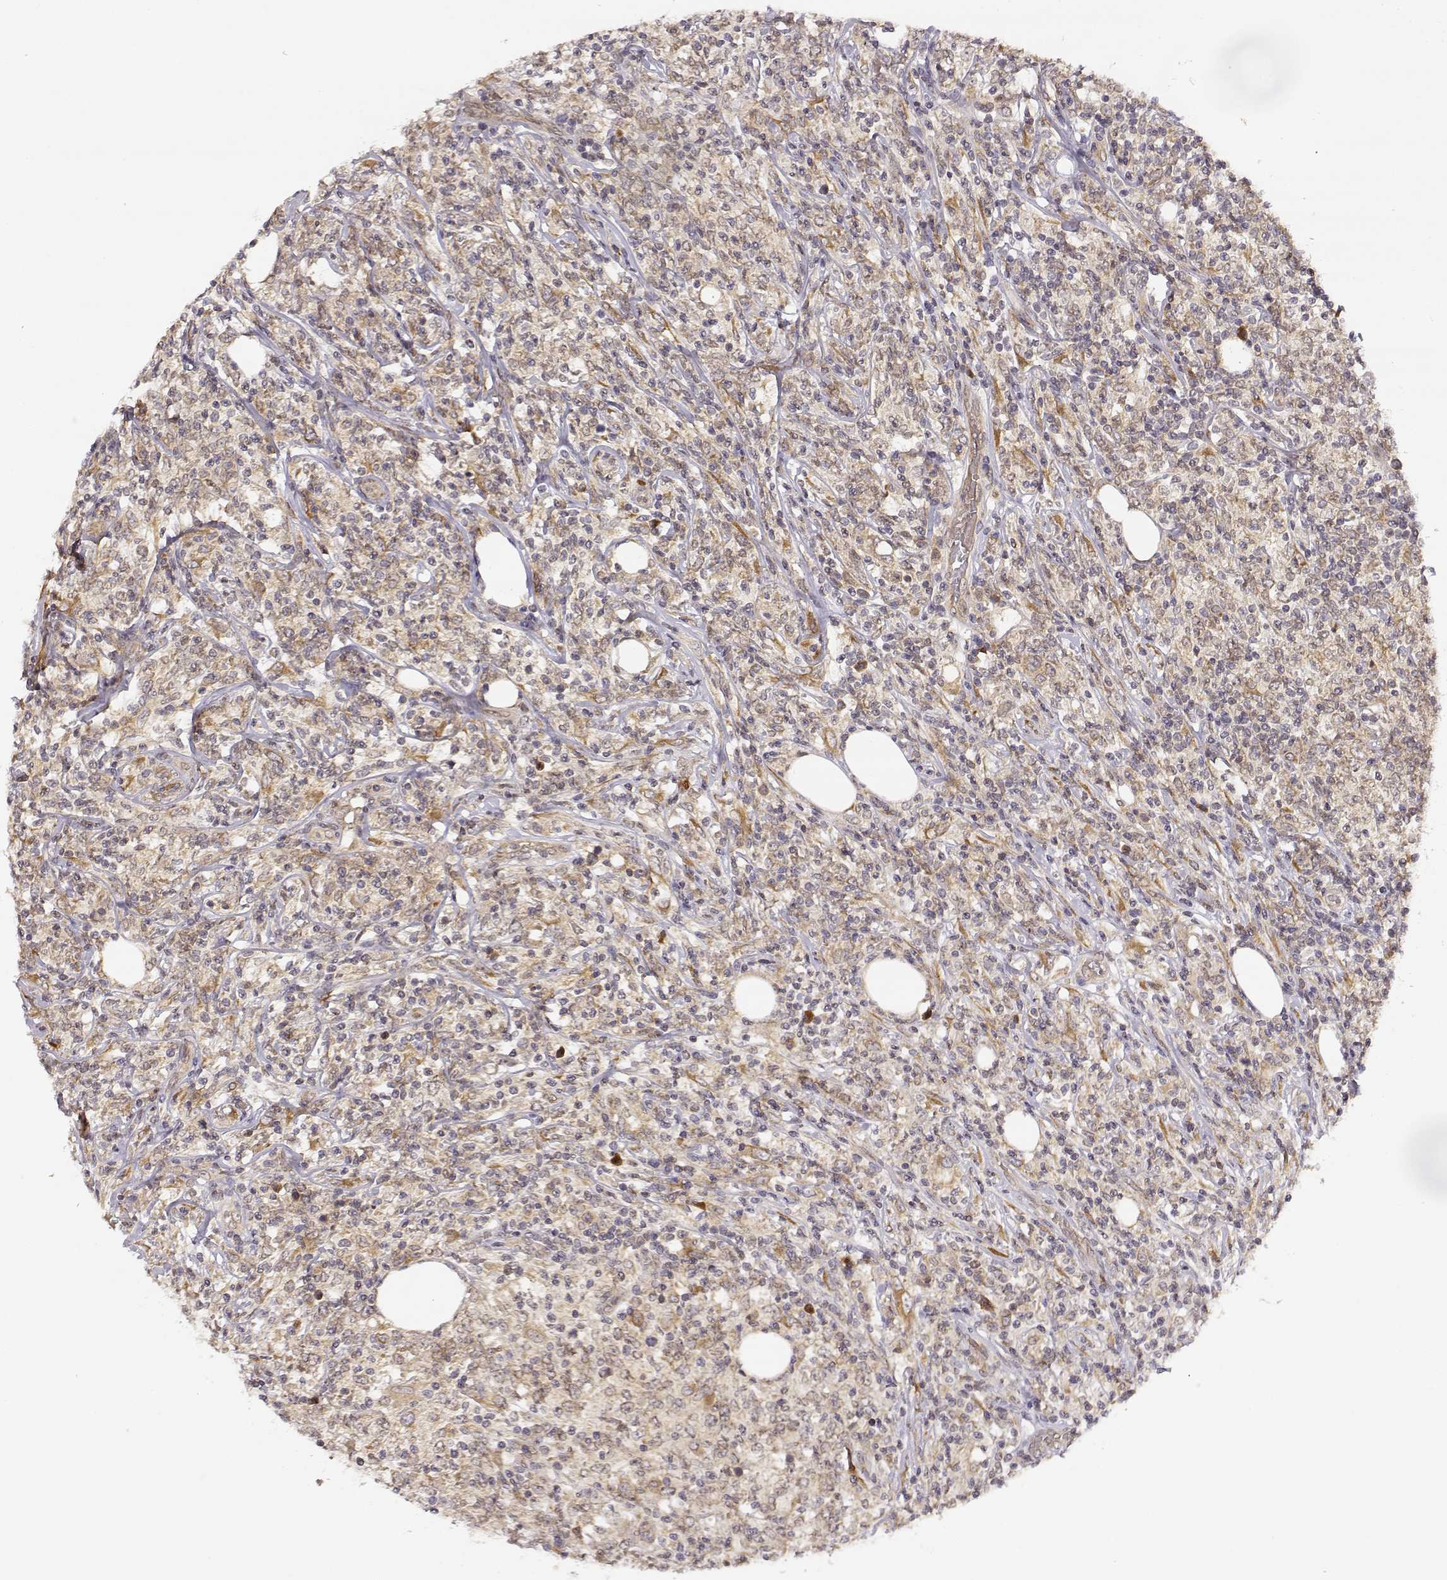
{"staining": {"intensity": "weak", "quantity": ">75%", "location": "cytoplasmic/membranous"}, "tissue": "lymphoma", "cell_type": "Tumor cells", "image_type": "cancer", "snomed": [{"axis": "morphology", "description": "Malignant lymphoma, non-Hodgkin's type, High grade"}, {"axis": "topography", "description": "Lymph node"}], "caption": "A brown stain shows weak cytoplasmic/membranous expression of a protein in human high-grade malignant lymphoma, non-Hodgkin's type tumor cells.", "gene": "ERGIC2", "patient": {"sex": "female", "age": 84}}